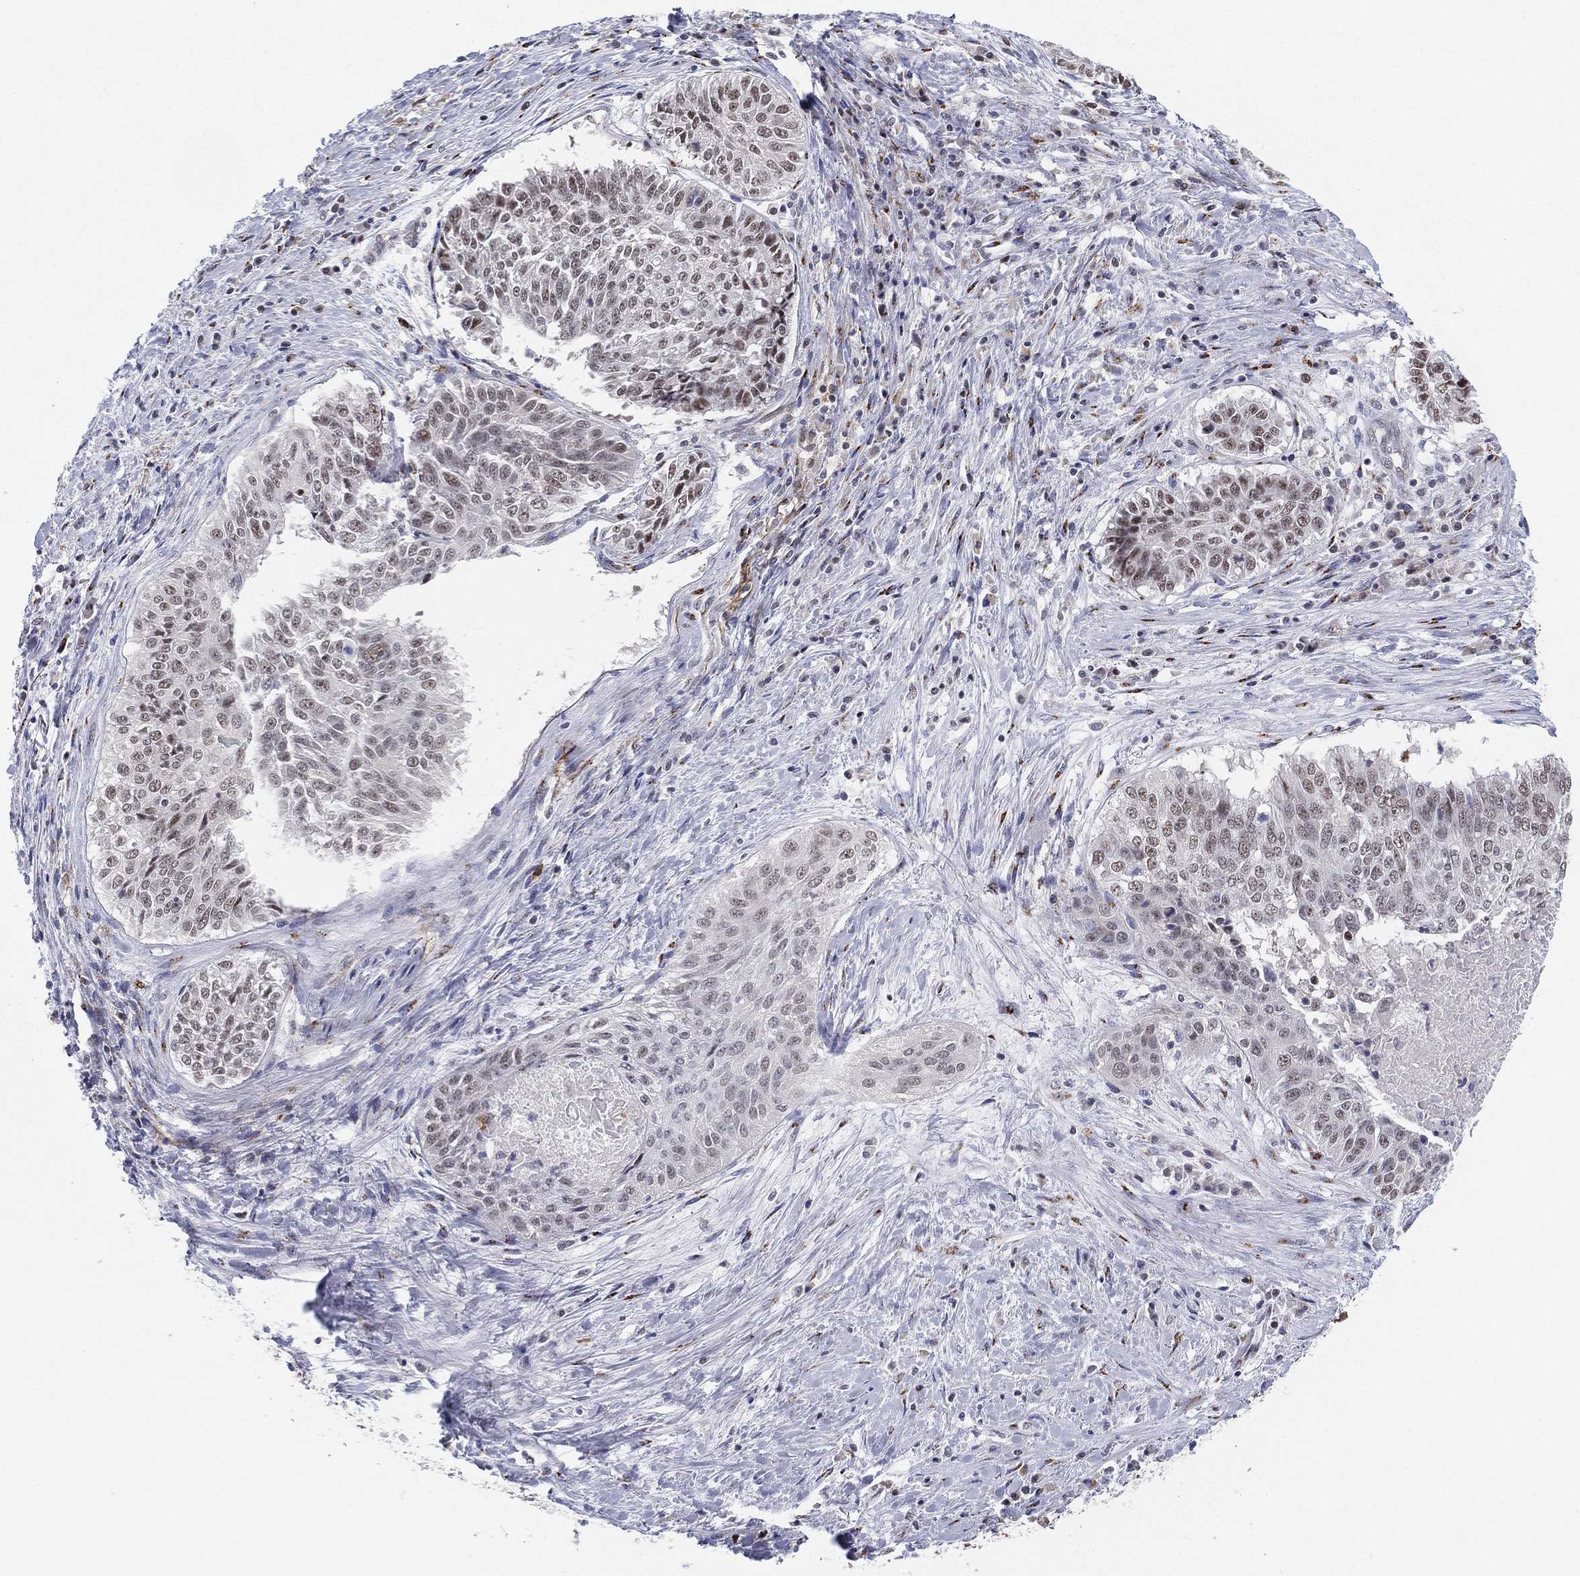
{"staining": {"intensity": "negative", "quantity": "none", "location": "none"}, "tissue": "lung cancer", "cell_type": "Tumor cells", "image_type": "cancer", "snomed": [{"axis": "morphology", "description": "Squamous cell carcinoma, NOS"}, {"axis": "topography", "description": "Lung"}], "caption": "Protein analysis of lung squamous cell carcinoma demonstrates no significant expression in tumor cells.", "gene": "CD177", "patient": {"sex": "male", "age": 64}}